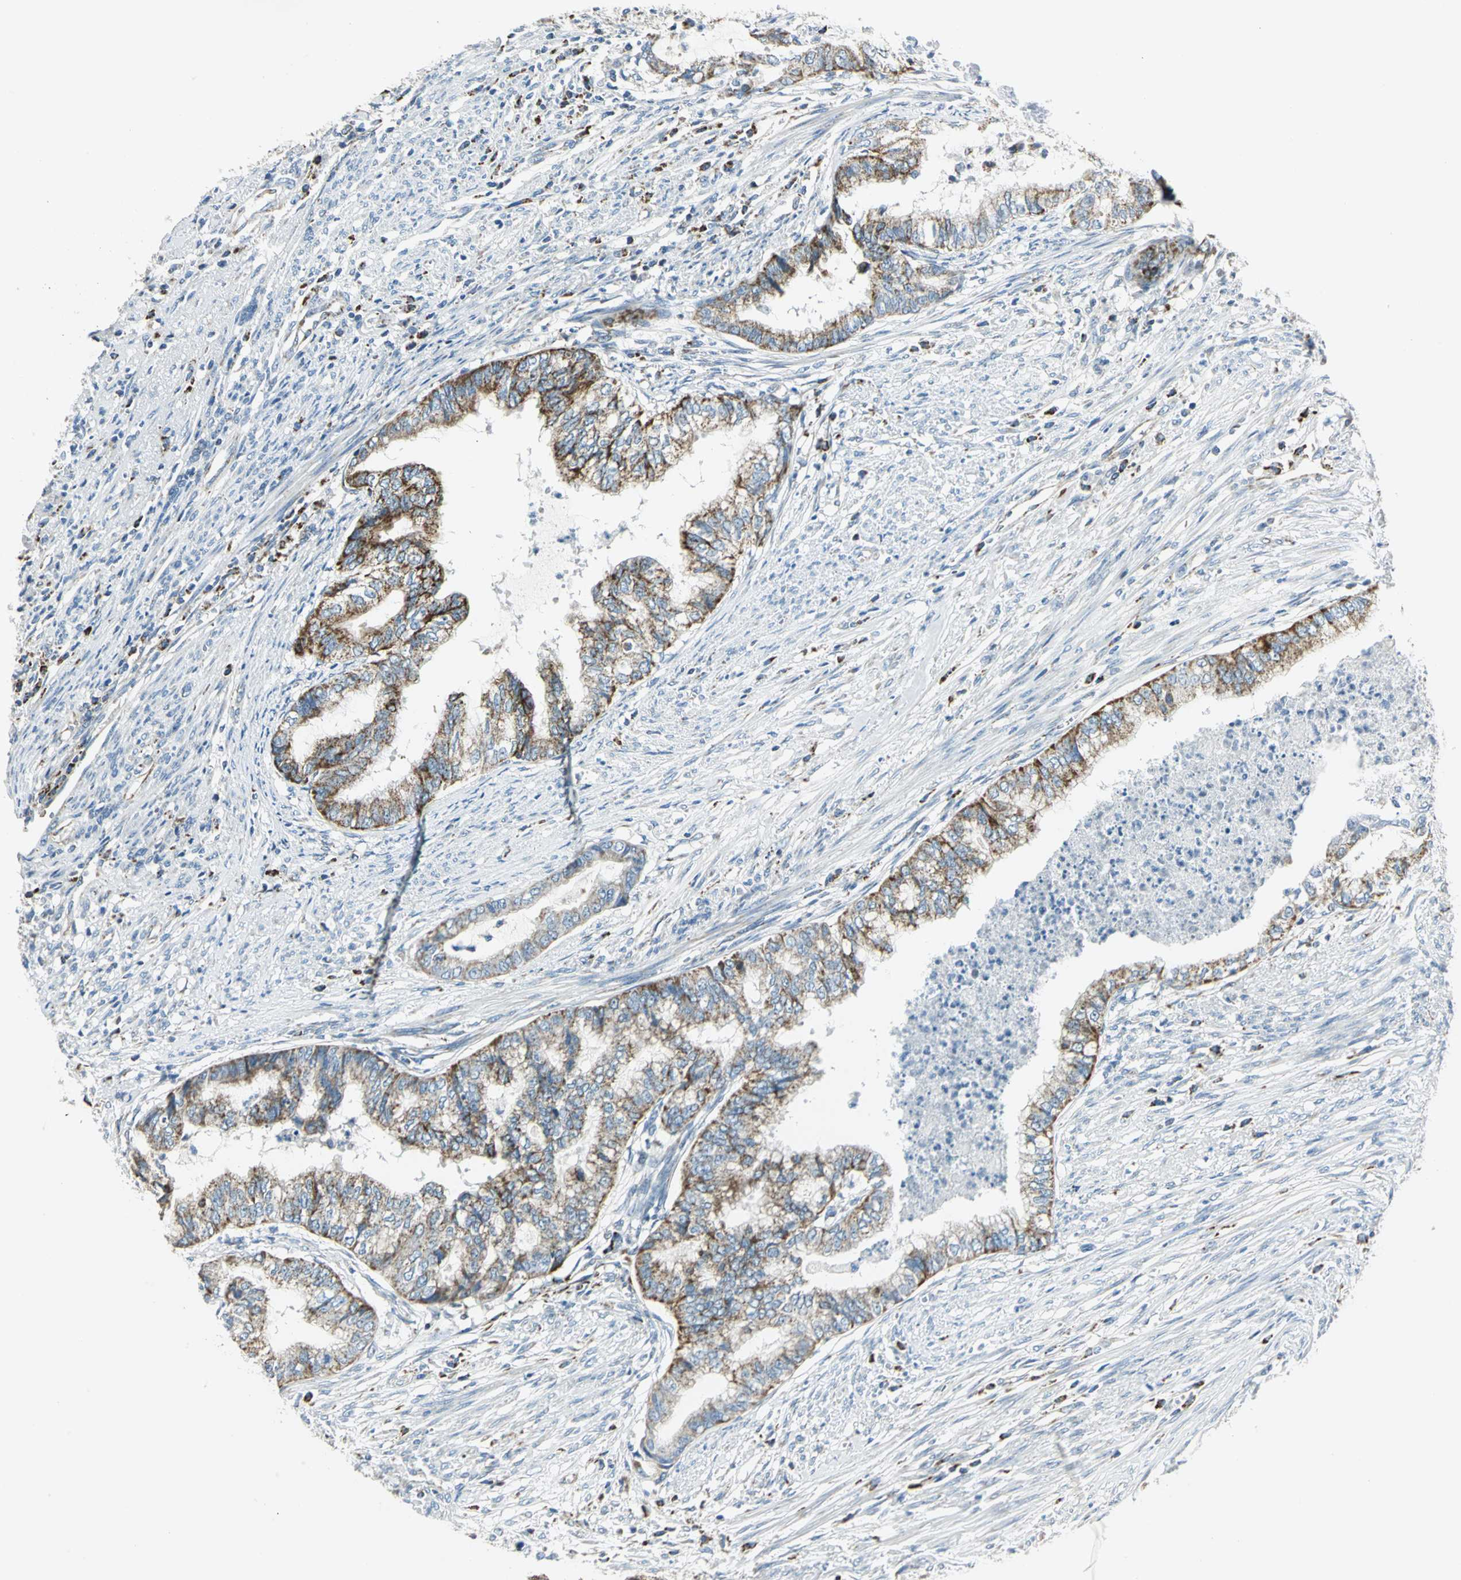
{"staining": {"intensity": "strong", "quantity": ">75%", "location": "cytoplasmic/membranous"}, "tissue": "endometrial cancer", "cell_type": "Tumor cells", "image_type": "cancer", "snomed": [{"axis": "morphology", "description": "Adenocarcinoma, NOS"}, {"axis": "topography", "description": "Endometrium"}], "caption": "Protein staining of endometrial cancer tissue demonstrates strong cytoplasmic/membranous positivity in about >75% of tumor cells.", "gene": "ACADM", "patient": {"sex": "female", "age": 79}}